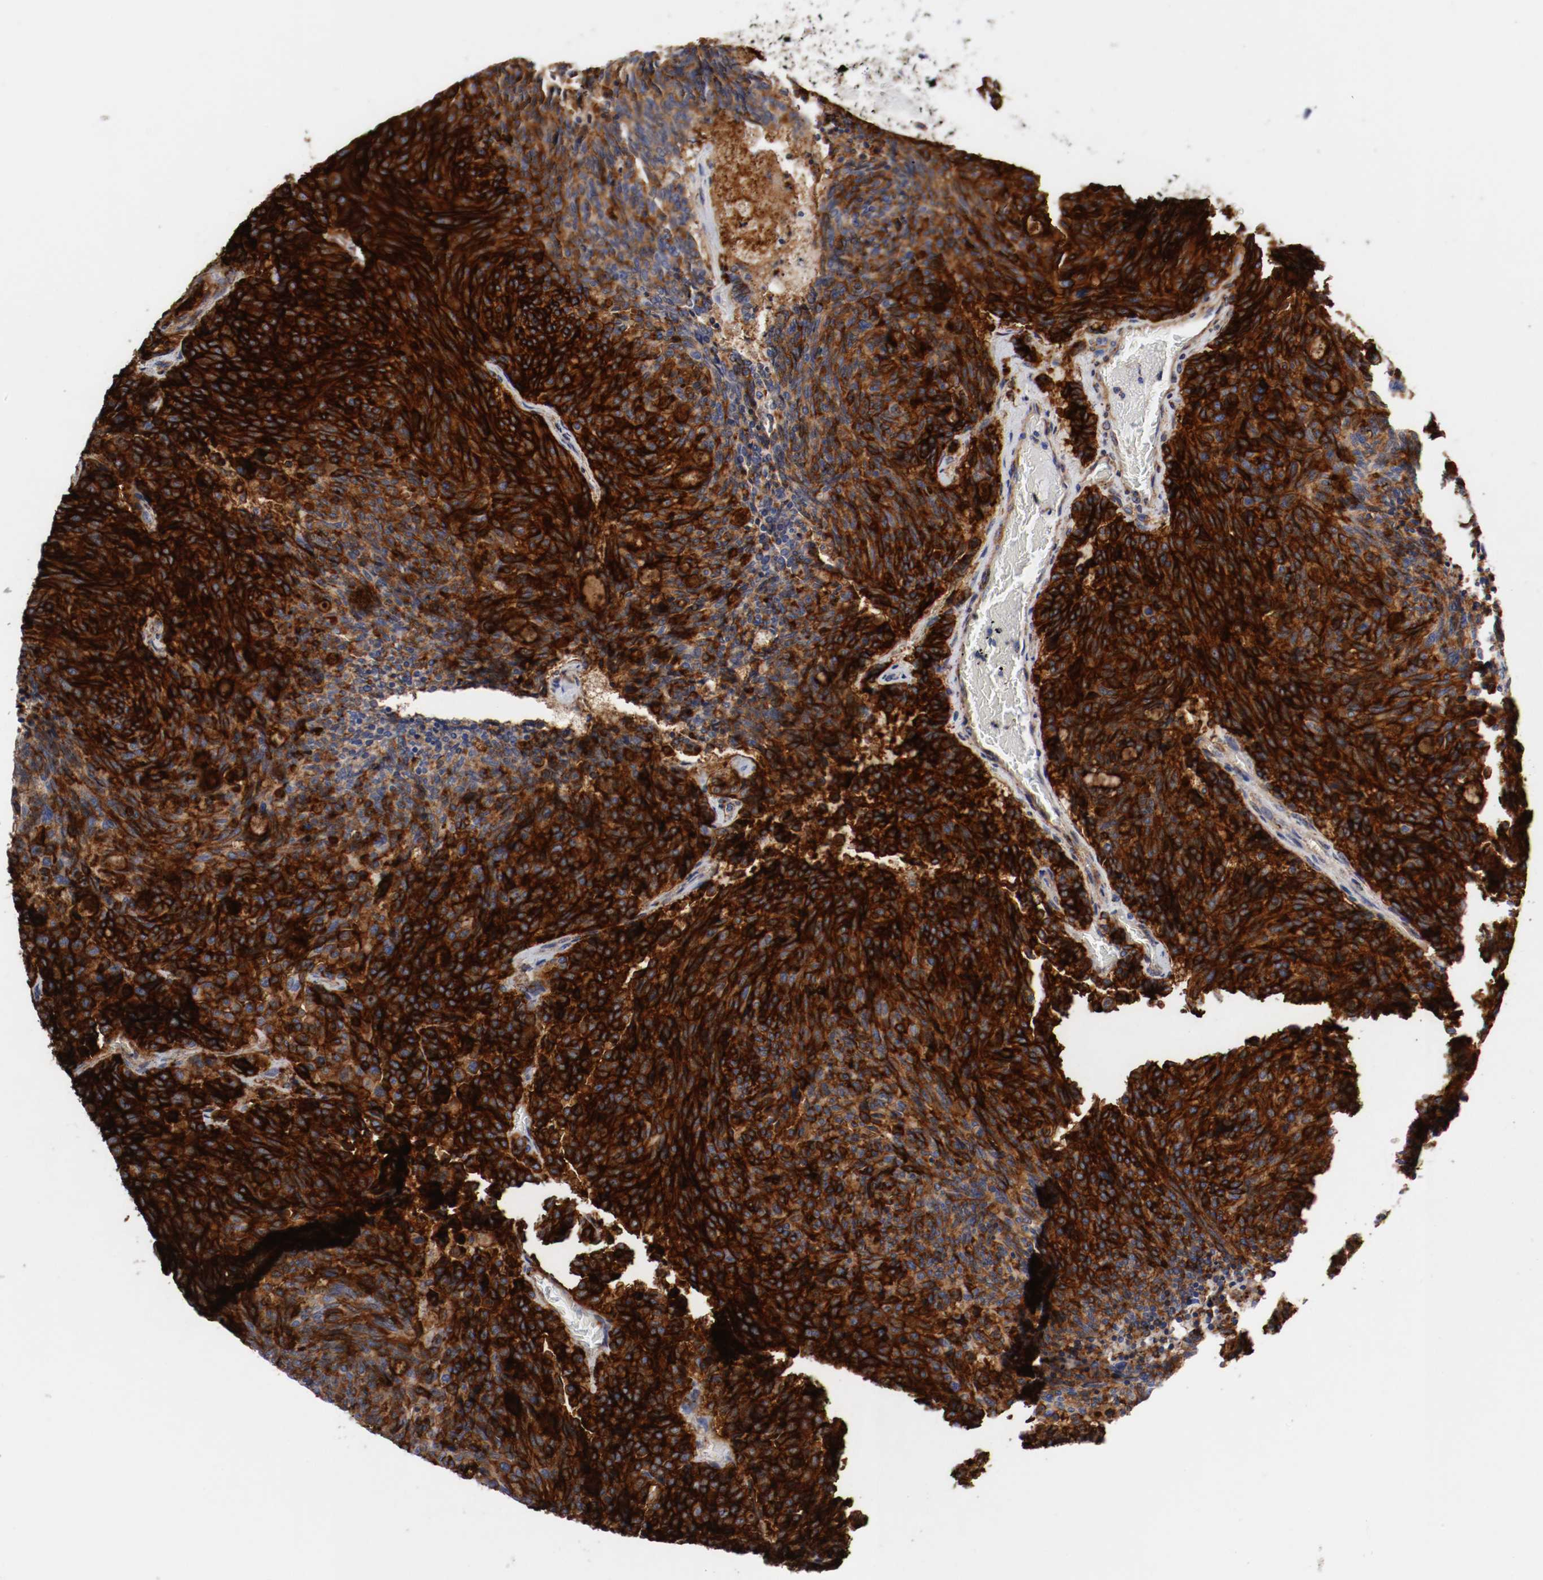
{"staining": {"intensity": "strong", "quantity": ">75%", "location": "cytoplasmic/membranous"}, "tissue": "carcinoid", "cell_type": "Tumor cells", "image_type": "cancer", "snomed": [{"axis": "morphology", "description": "Carcinoid, malignant, NOS"}, {"axis": "topography", "description": "Pancreas"}], "caption": "High-magnification brightfield microscopy of carcinoid (malignant) stained with DAB (brown) and counterstained with hematoxylin (blue). tumor cells exhibit strong cytoplasmic/membranous staining is present in about>75% of cells. The staining was performed using DAB to visualize the protein expression in brown, while the nuclei were stained in blue with hematoxylin (Magnification: 20x).", "gene": "IFITM1", "patient": {"sex": "female", "age": 54}}